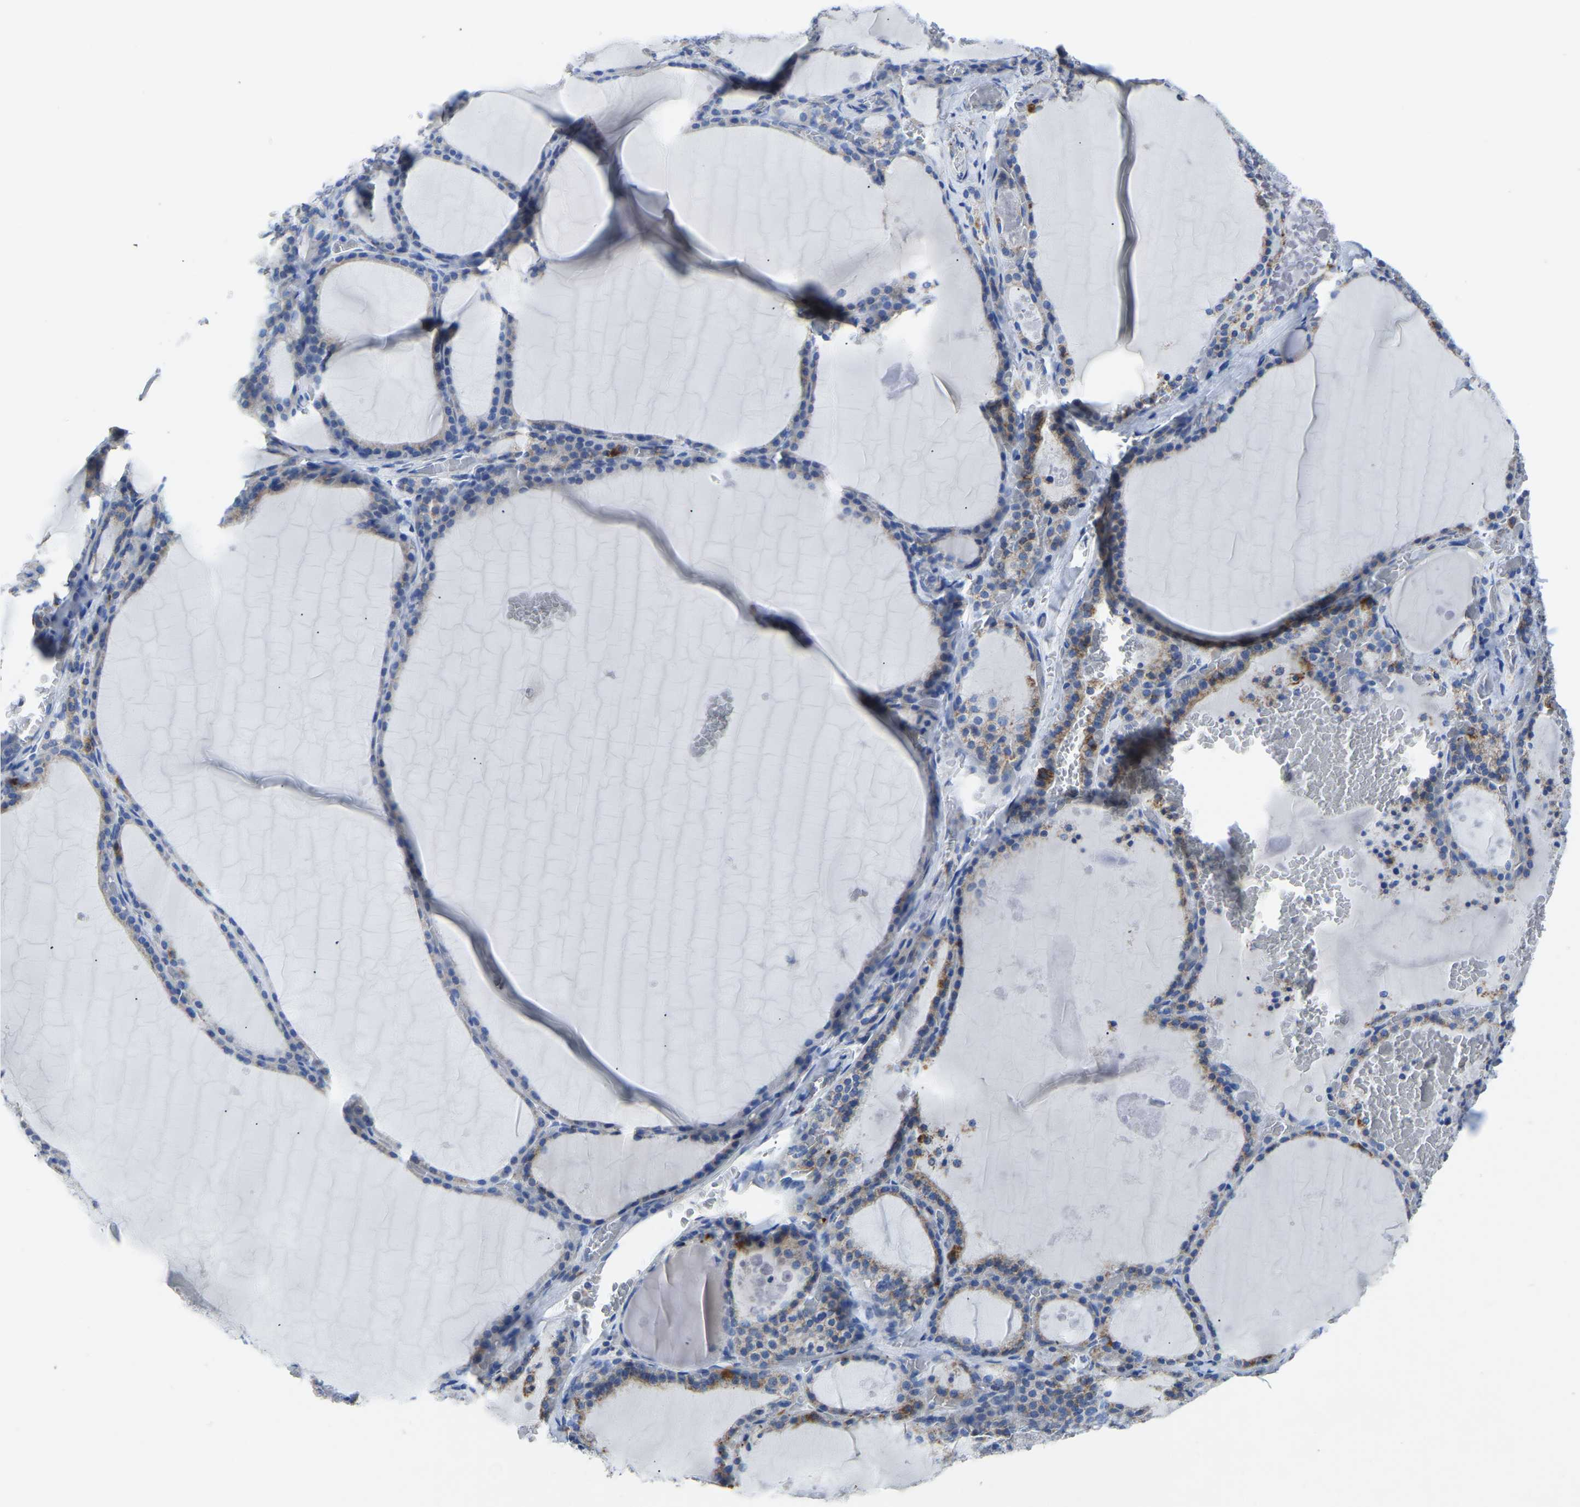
{"staining": {"intensity": "moderate", "quantity": "25%-75%", "location": "cytoplasmic/membranous"}, "tissue": "thyroid gland", "cell_type": "Glandular cells", "image_type": "normal", "snomed": [{"axis": "morphology", "description": "Normal tissue, NOS"}, {"axis": "topography", "description": "Thyroid gland"}], "caption": "Immunohistochemical staining of unremarkable human thyroid gland displays moderate cytoplasmic/membranous protein positivity in approximately 25%-75% of glandular cells.", "gene": "ETFA", "patient": {"sex": "male", "age": 56}}